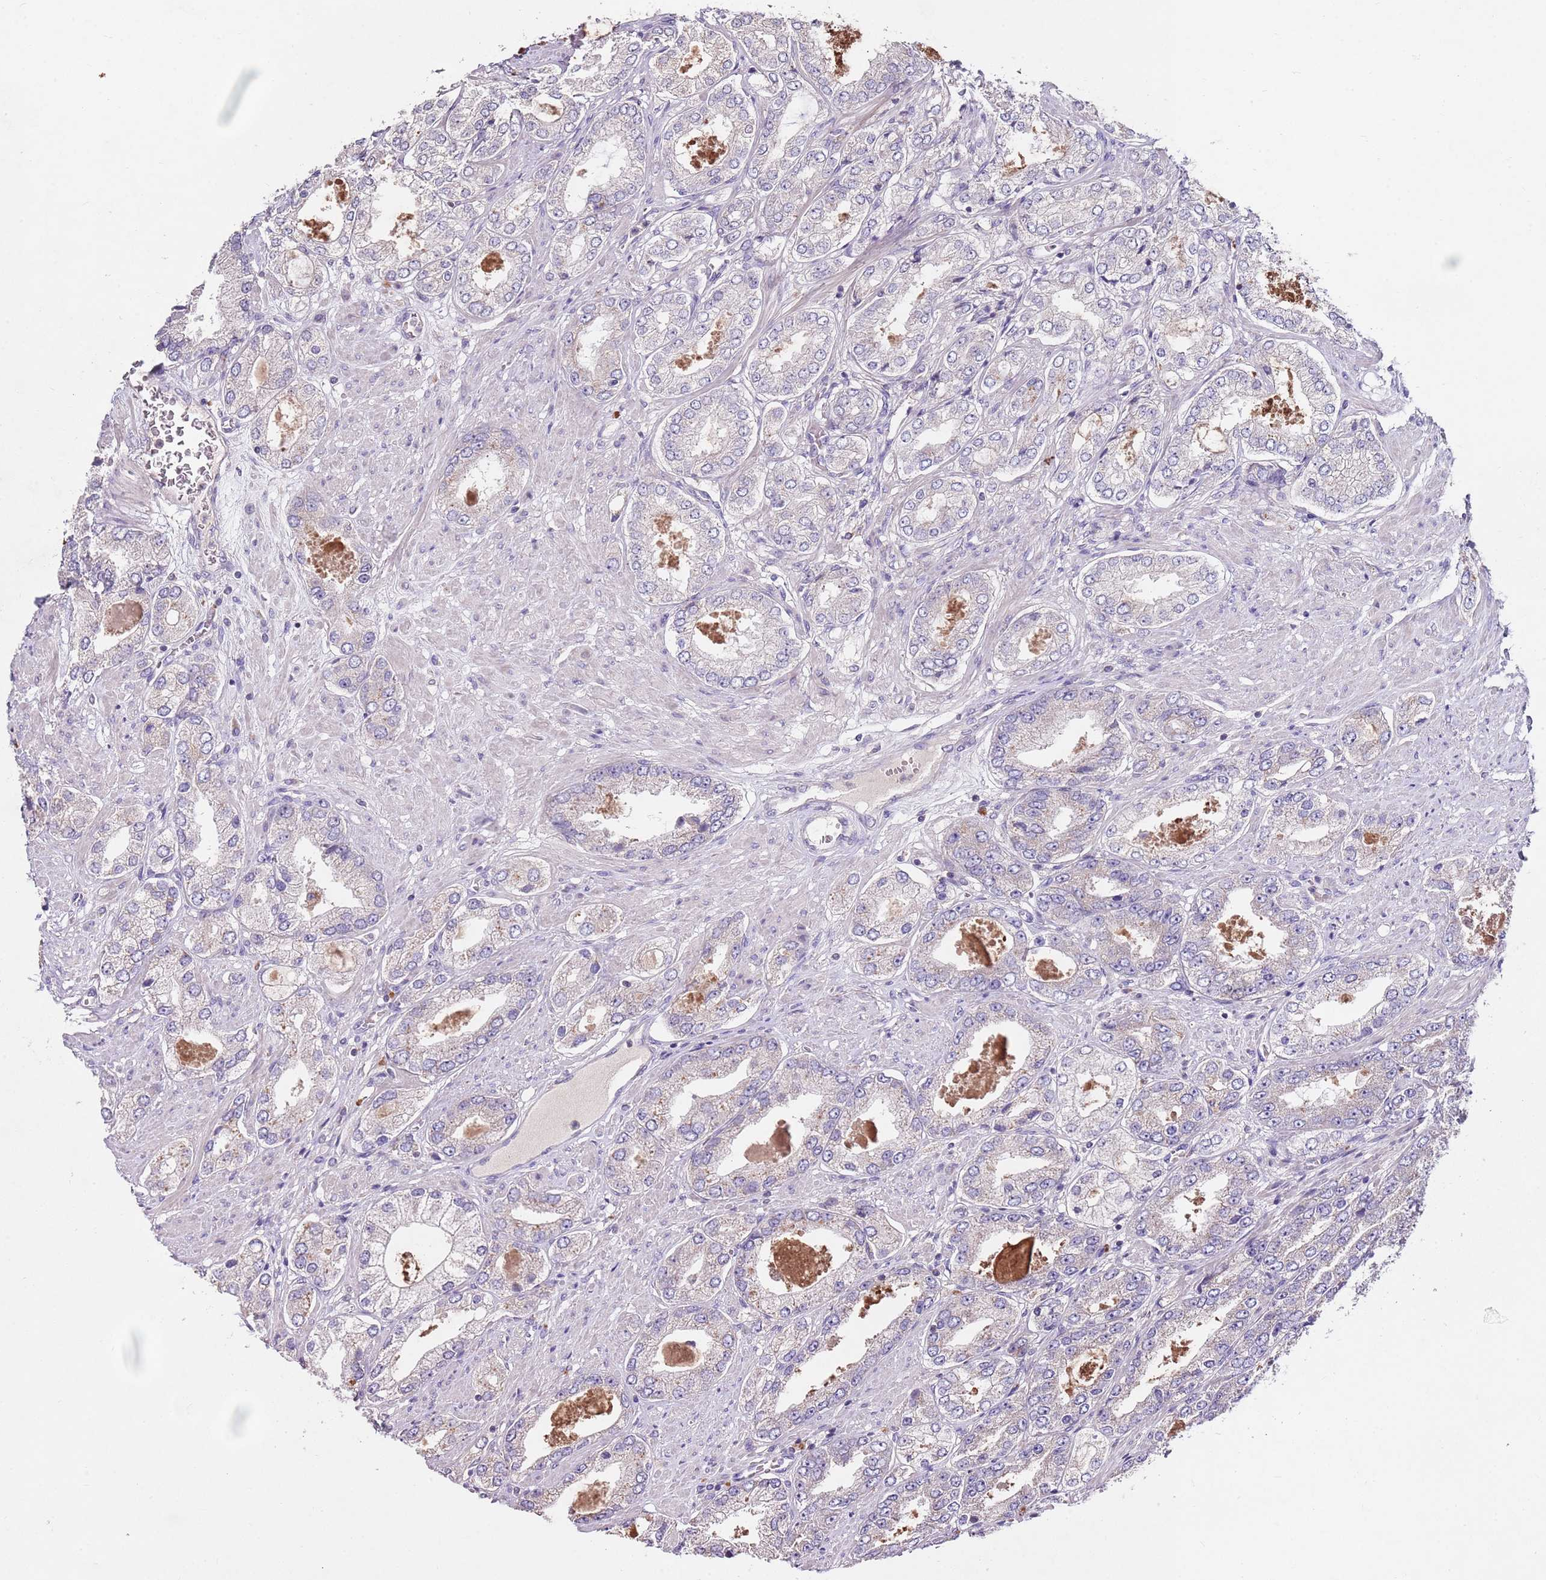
{"staining": {"intensity": "negative", "quantity": "none", "location": "none"}, "tissue": "prostate cancer", "cell_type": "Tumor cells", "image_type": "cancer", "snomed": [{"axis": "morphology", "description": "Adenocarcinoma, High grade"}, {"axis": "topography", "description": "Prostate"}], "caption": "Tumor cells show no significant staining in prostate cancer (adenocarcinoma (high-grade)). (Stains: DAB immunohistochemistry (IHC) with hematoxylin counter stain, Microscopy: brightfield microscopy at high magnification).", "gene": "NRDE2", "patient": {"sex": "male", "age": 68}}